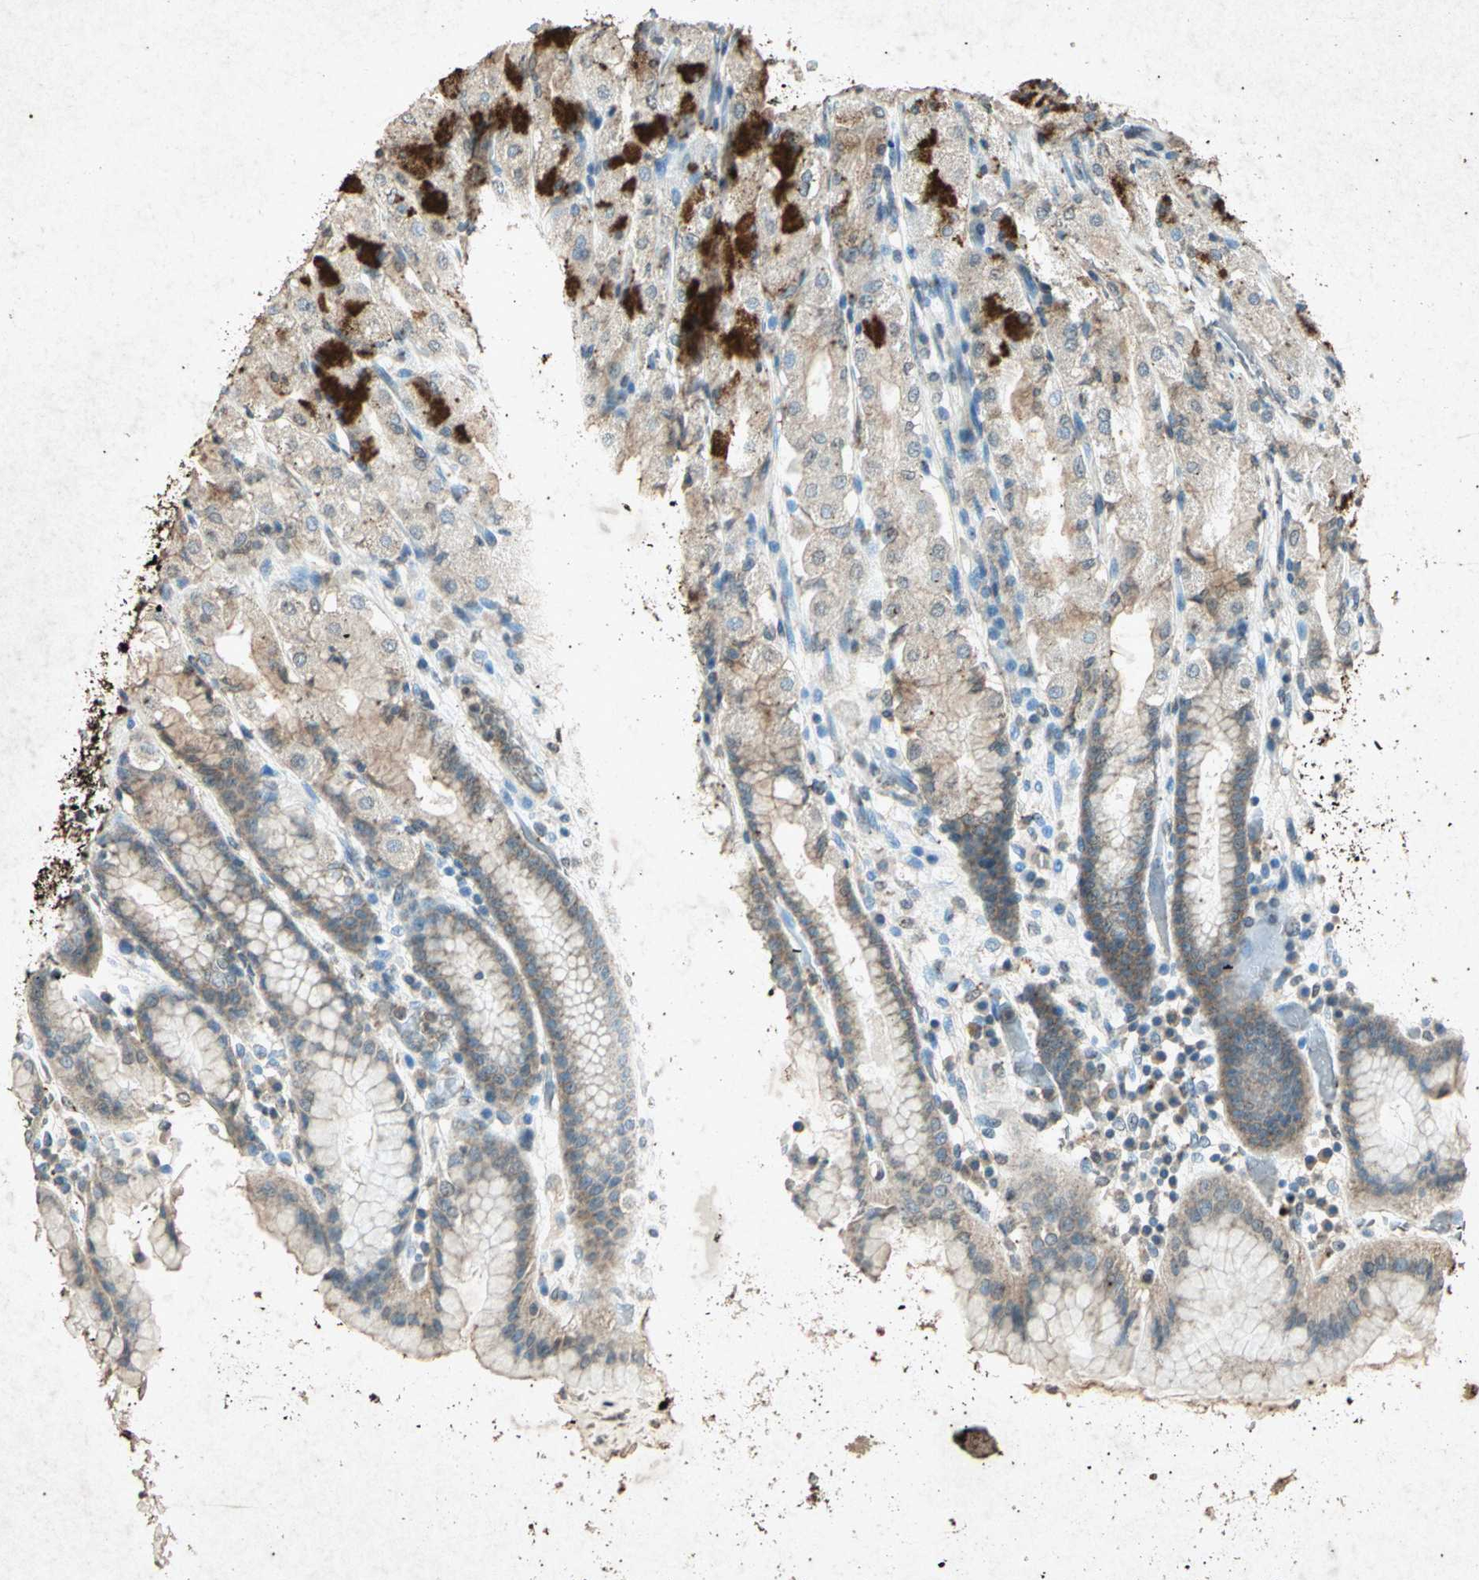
{"staining": {"intensity": "moderate", "quantity": "25%-75%", "location": "cytoplasmic/membranous"}, "tissue": "stomach", "cell_type": "Glandular cells", "image_type": "normal", "snomed": [{"axis": "morphology", "description": "Normal tissue, NOS"}, {"axis": "topography", "description": "Stomach, upper"}], "caption": "Protein expression analysis of unremarkable human stomach reveals moderate cytoplasmic/membranous staining in approximately 25%-75% of glandular cells.", "gene": "PSEN1", "patient": {"sex": "male", "age": 68}}